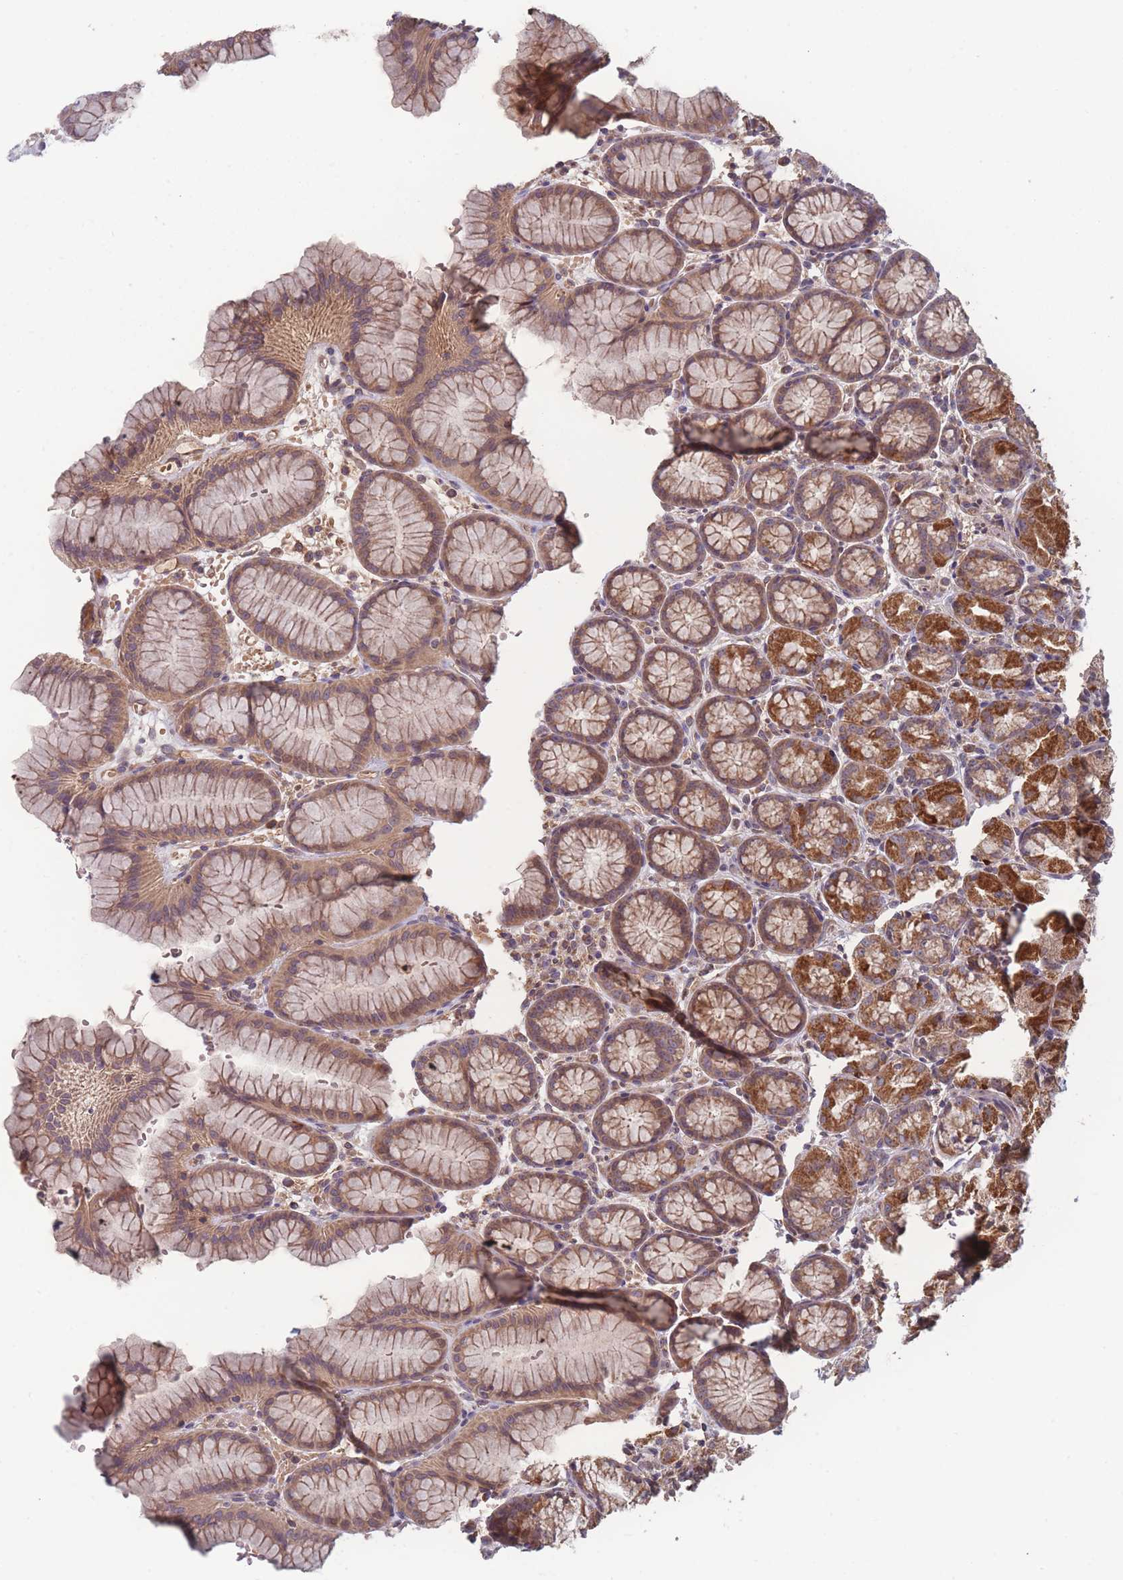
{"staining": {"intensity": "strong", "quantity": ">75%", "location": "cytoplasmic/membranous"}, "tissue": "stomach", "cell_type": "Glandular cells", "image_type": "normal", "snomed": [{"axis": "morphology", "description": "Normal tissue, NOS"}, {"axis": "topography", "description": "Stomach, upper"}], "caption": "An immunohistochemistry photomicrograph of benign tissue is shown. Protein staining in brown highlights strong cytoplasmic/membranous positivity in stomach within glandular cells.", "gene": "ATP5MGL", "patient": {"sex": "male", "age": 47}}